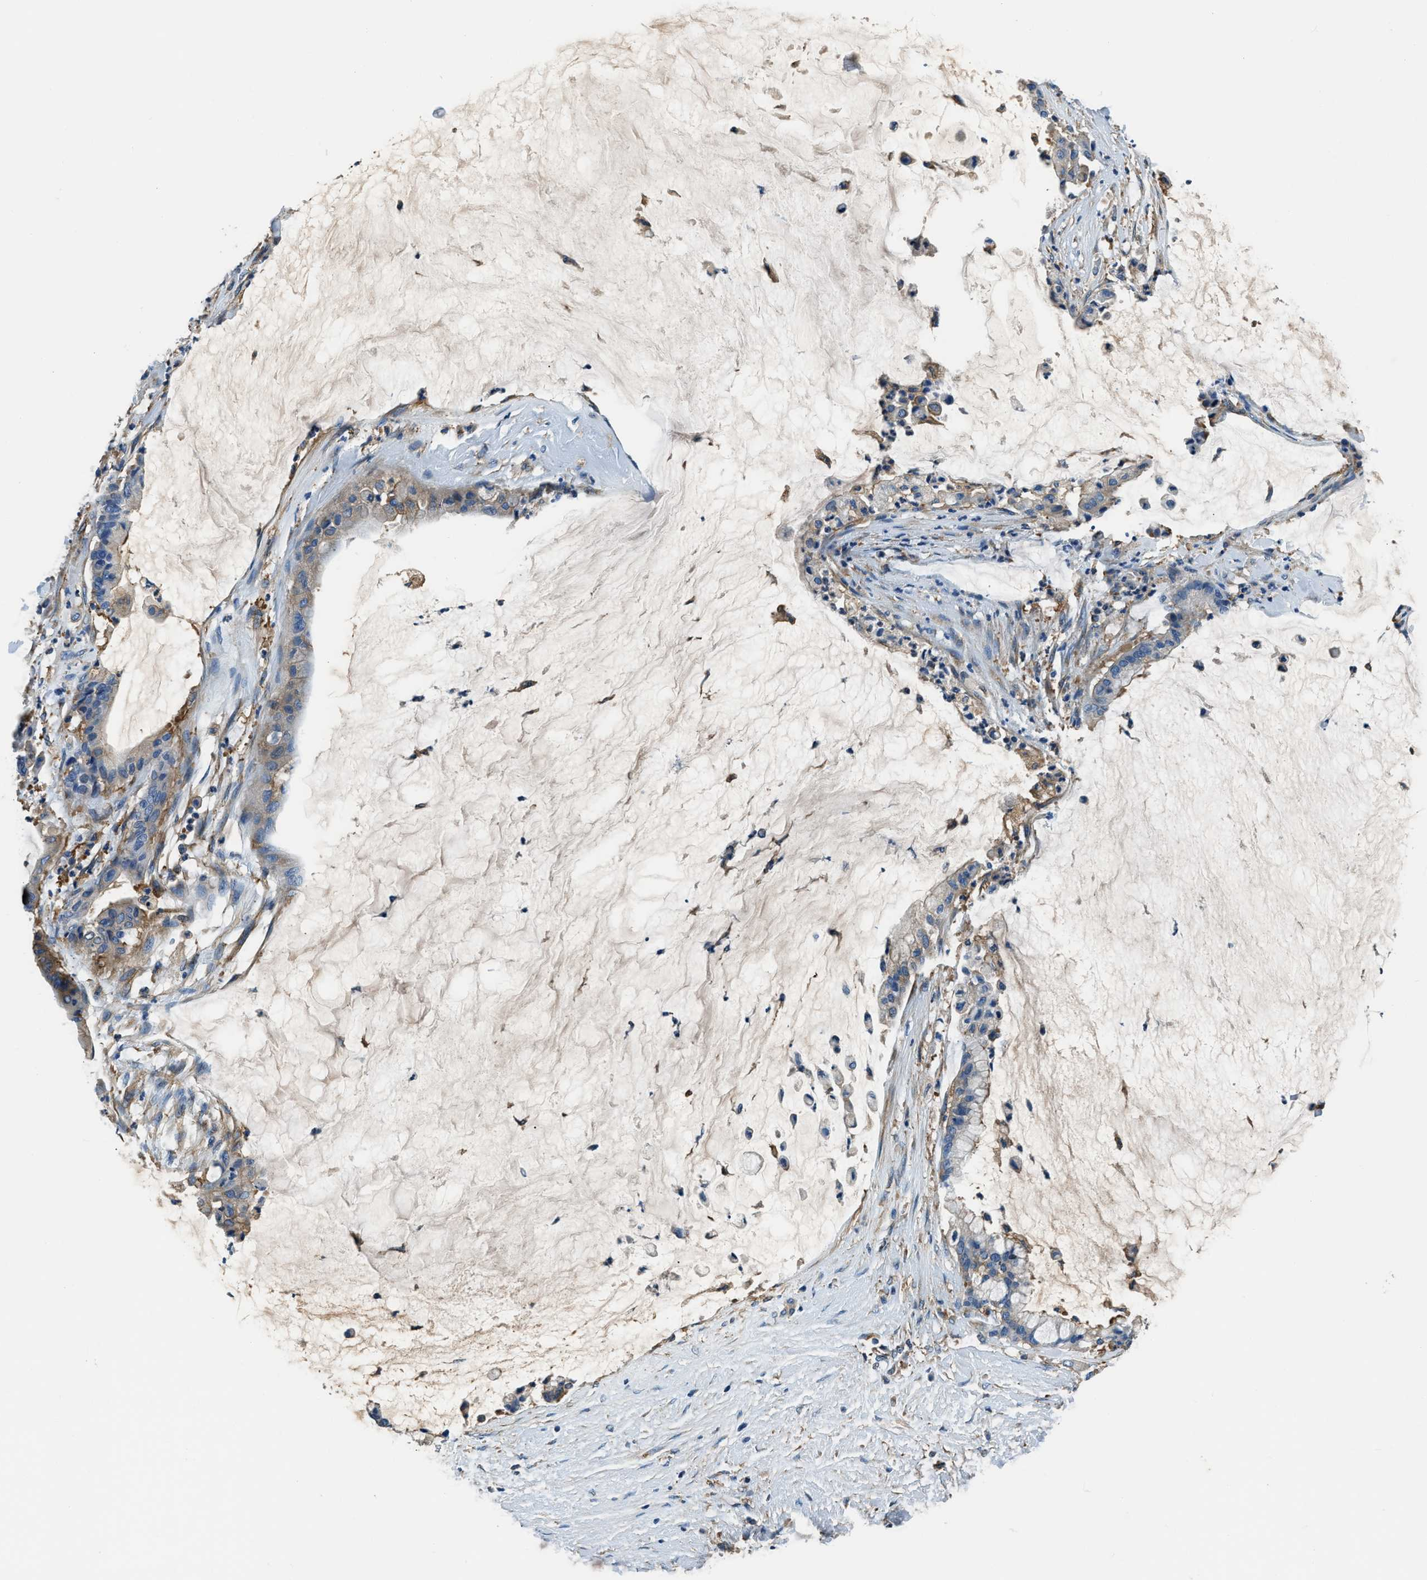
{"staining": {"intensity": "weak", "quantity": "<25%", "location": "cytoplasmic/membranous"}, "tissue": "pancreatic cancer", "cell_type": "Tumor cells", "image_type": "cancer", "snomed": [{"axis": "morphology", "description": "Adenocarcinoma, NOS"}, {"axis": "topography", "description": "Pancreas"}], "caption": "High magnification brightfield microscopy of adenocarcinoma (pancreatic) stained with DAB (3,3'-diaminobenzidine) (brown) and counterstained with hematoxylin (blue): tumor cells show no significant staining.", "gene": "EEA1", "patient": {"sex": "male", "age": 41}}